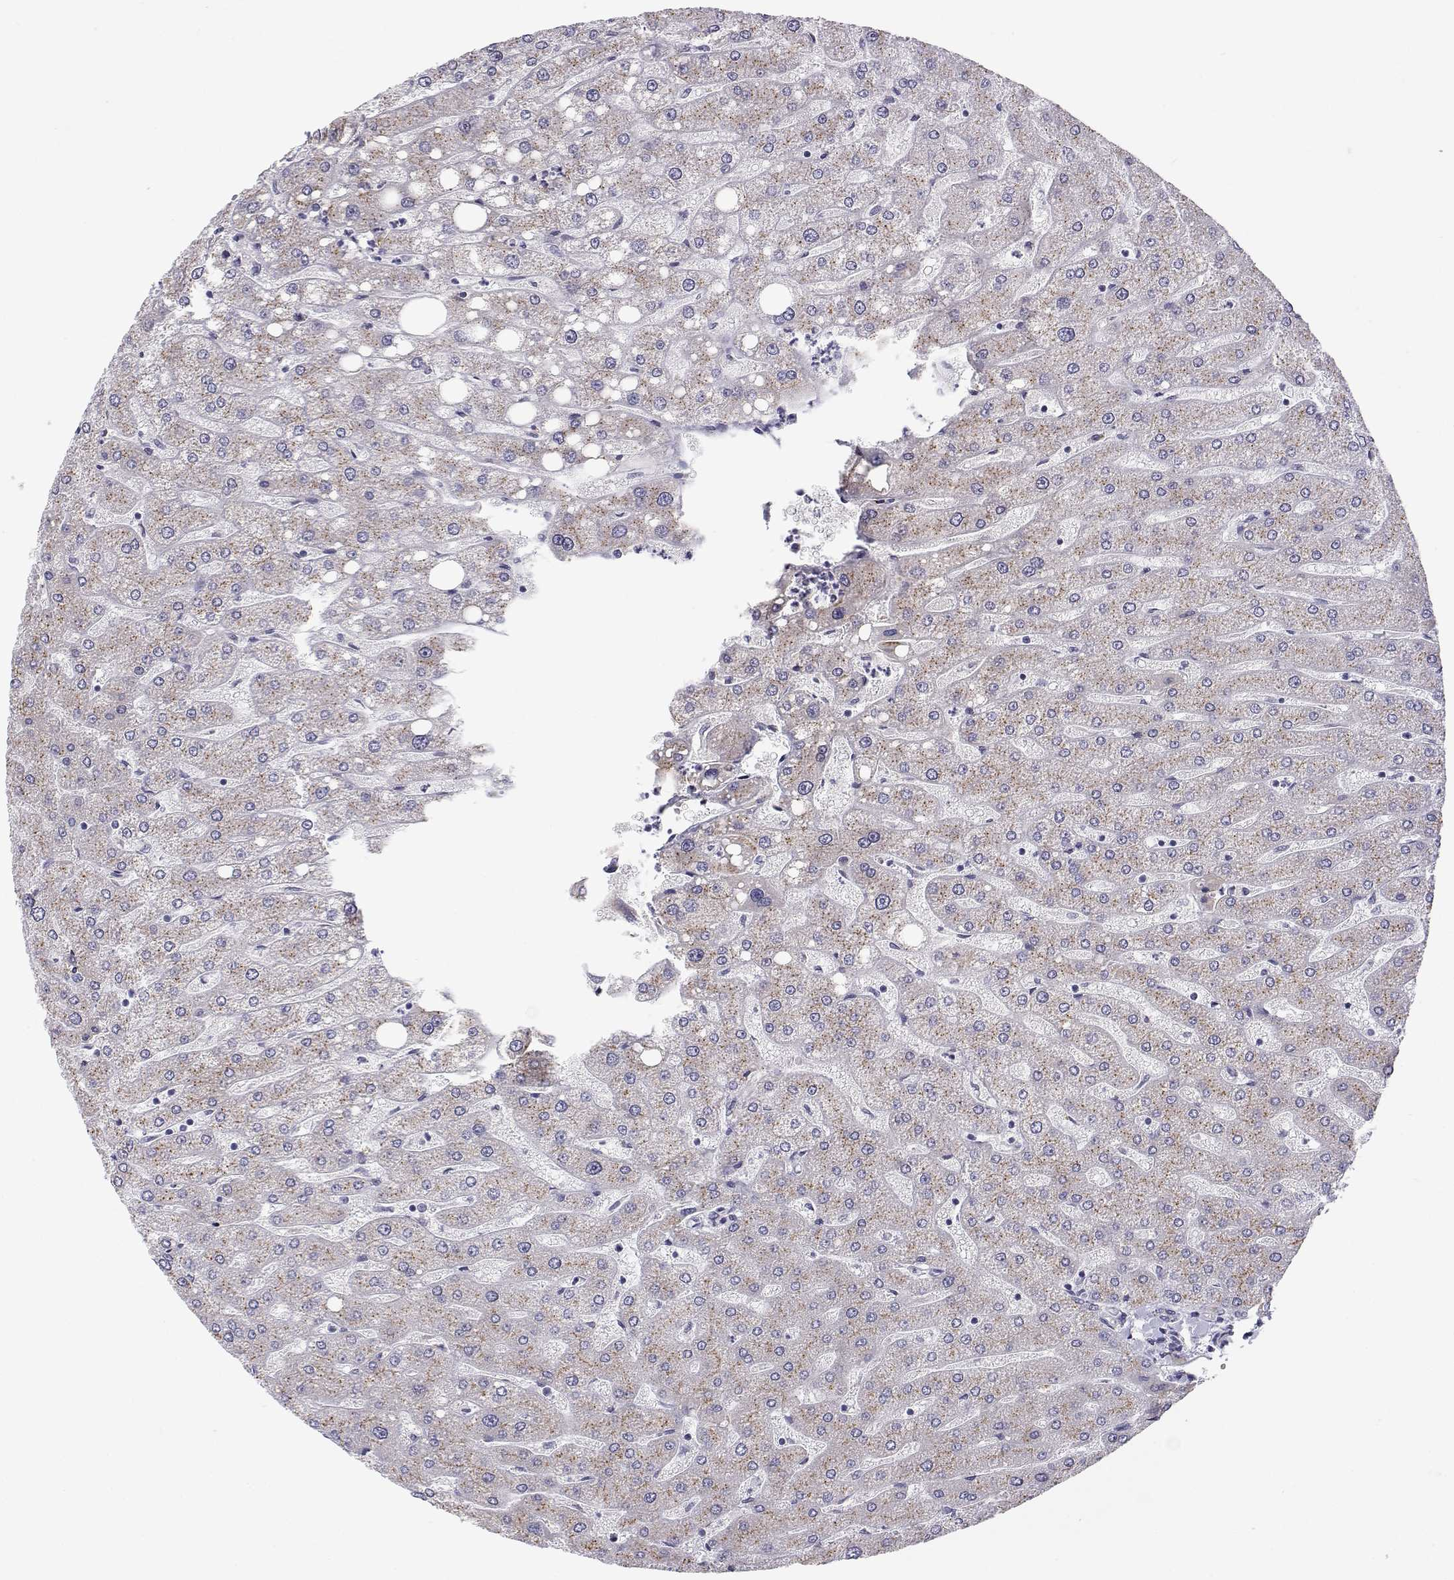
{"staining": {"intensity": "weak", "quantity": "<25%", "location": "cytoplasmic/membranous"}, "tissue": "liver", "cell_type": "Cholangiocytes", "image_type": "normal", "snomed": [{"axis": "morphology", "description": "Normal tissue, NOS"}, {"axis": "topography", "description": "Liver"}], "caption": "Human liver stained for a protein using immunohistochemistry shows no positivity in cholangiocytes.", "gene": "STARD13", "patient": {"sex": "male", "age": 67}}